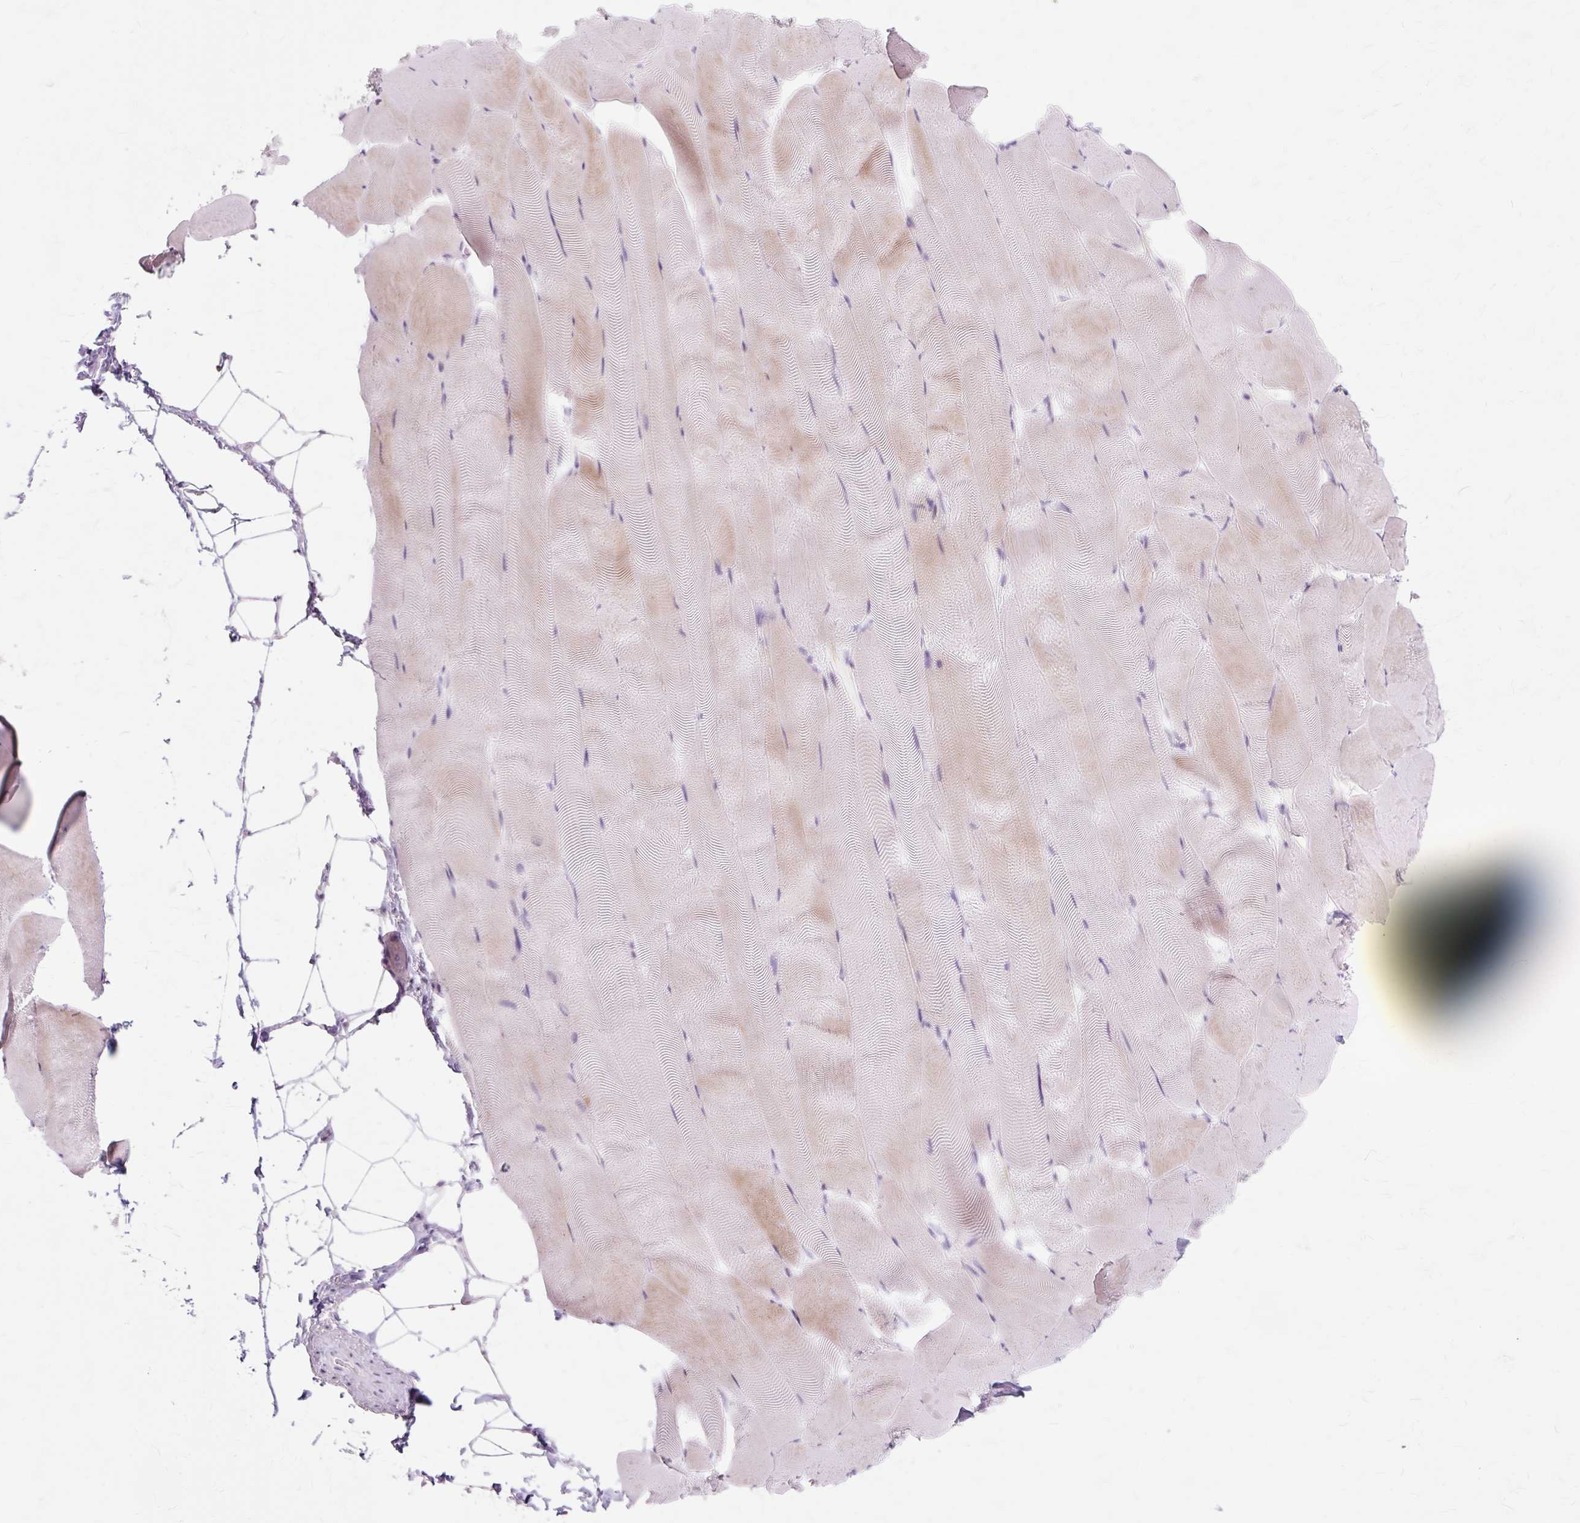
{"staining": {"intensity": "weak", "quantity": "25%-75%", "location": "cytoplasmic/membranous"}, "tissue": "skeletal muscle", "cell_type": "Myocytes", "image_type": "normal", "snomed": [{"axis": "morphology", "description": "Normal tissue, NOS"}, {"axis": "topography", "description": "Skeletal muscle"}], "caption": "Unremarkable skeletal muscle demonstrates weak cytoplasmic/membranous staining in about 25%-75% of myocytes.", "gene": "IRX2", "patient": {"sex": "female", "age": 64}}